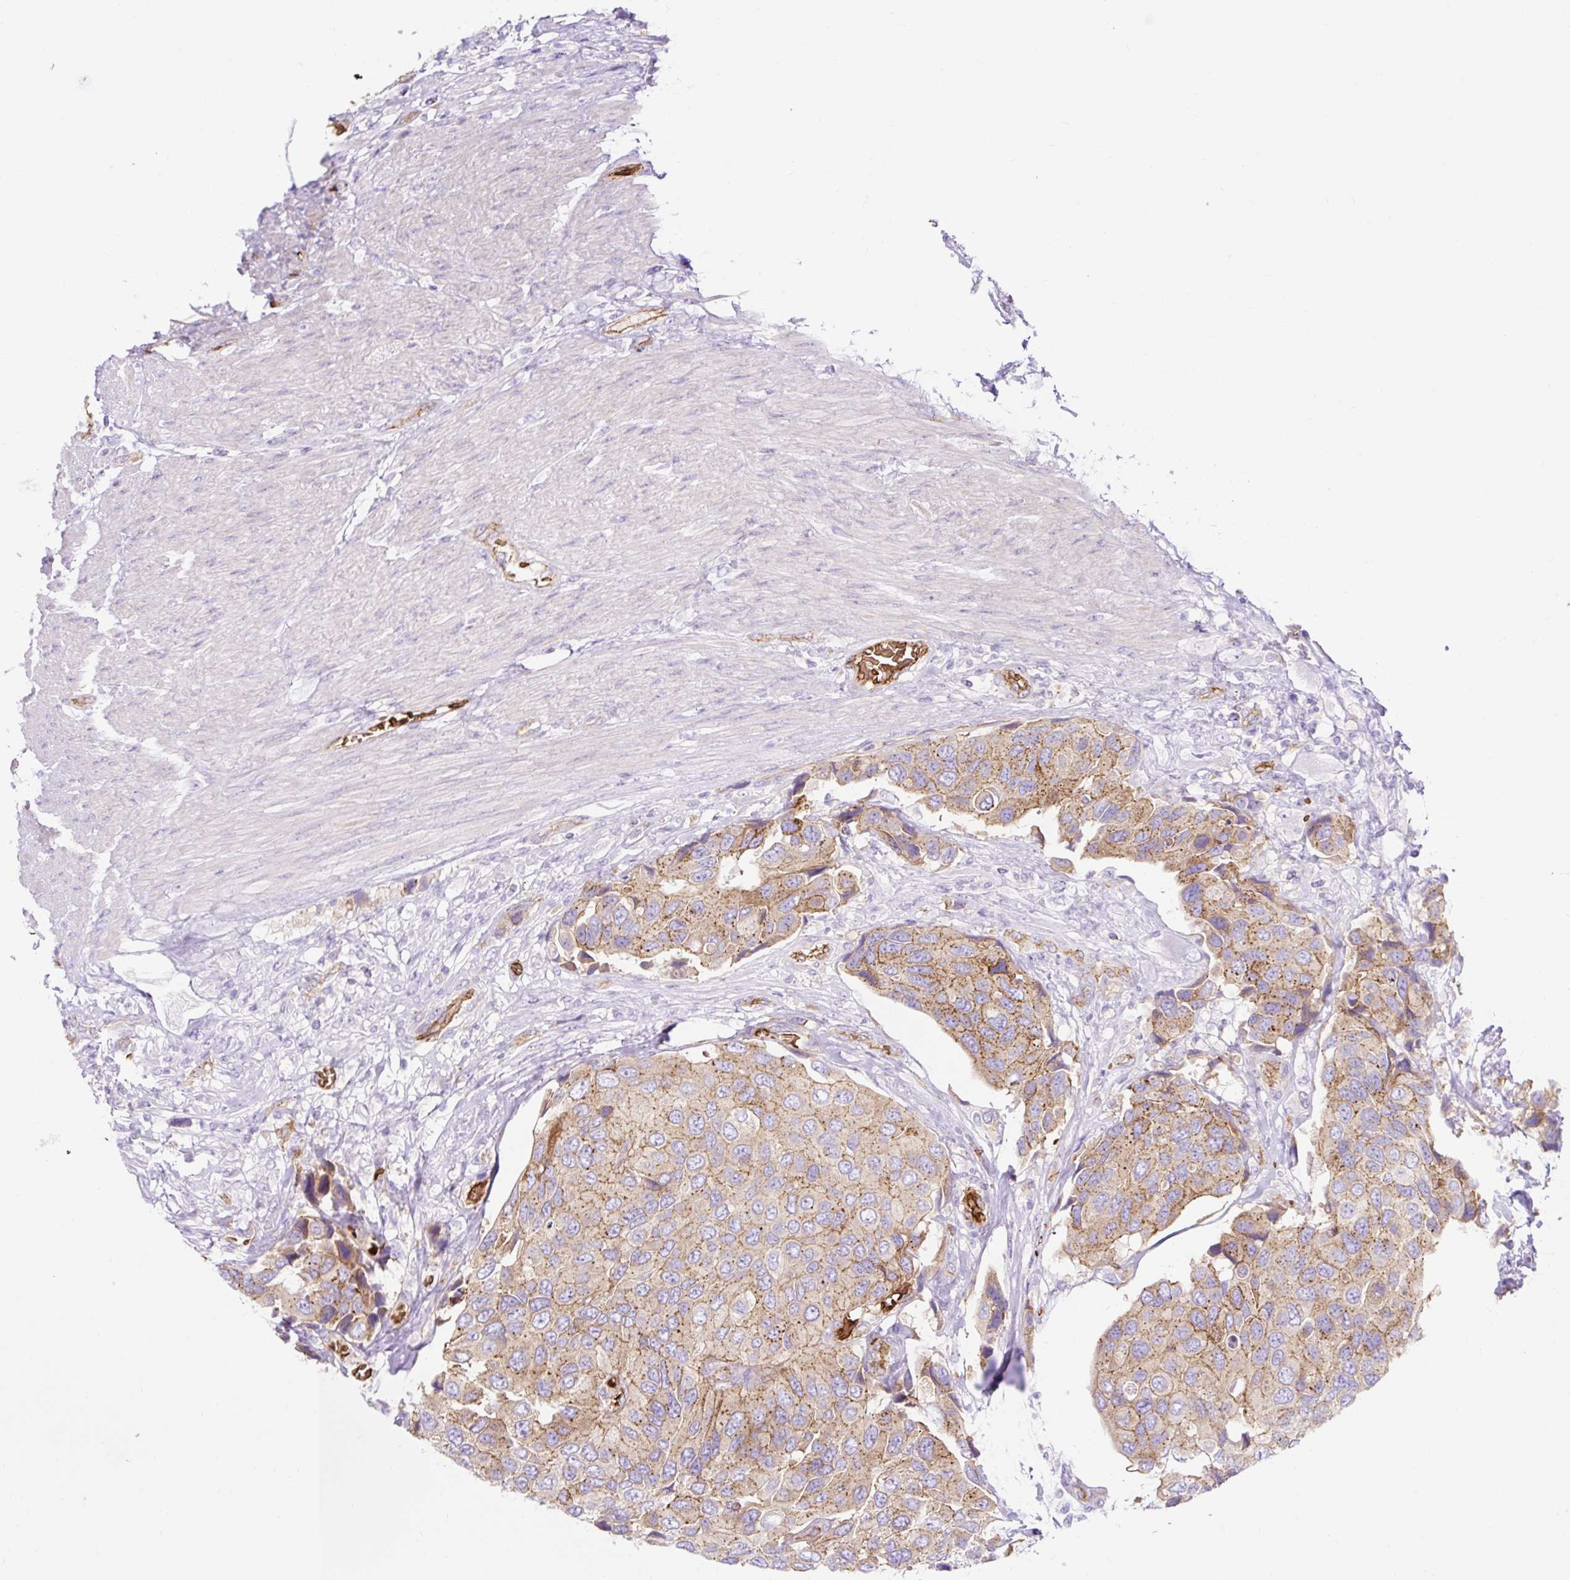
{"staining": {"intensity": "moderate", "quantity": "25%-75%", "location": "cytoplasmic/membranous"}, "tissue": "urothelial cancer", "cell_type": "Tumor cells", "image_type": "cancer", "snomed": [{"axis": "morphology", "description": "Urothelial carcinoma, High grade"}, {"axis": "topography", "description": "Urinary bladder"}], "caption": "Moderate cytoplasmic/membranous expression for a protein is appreciated in approximately 25%-75% of tumor cells of urothelial cancer using immunohistochemistry.", "gene": "HIP1R", "patient": {"sex": "male", "age": 74}}